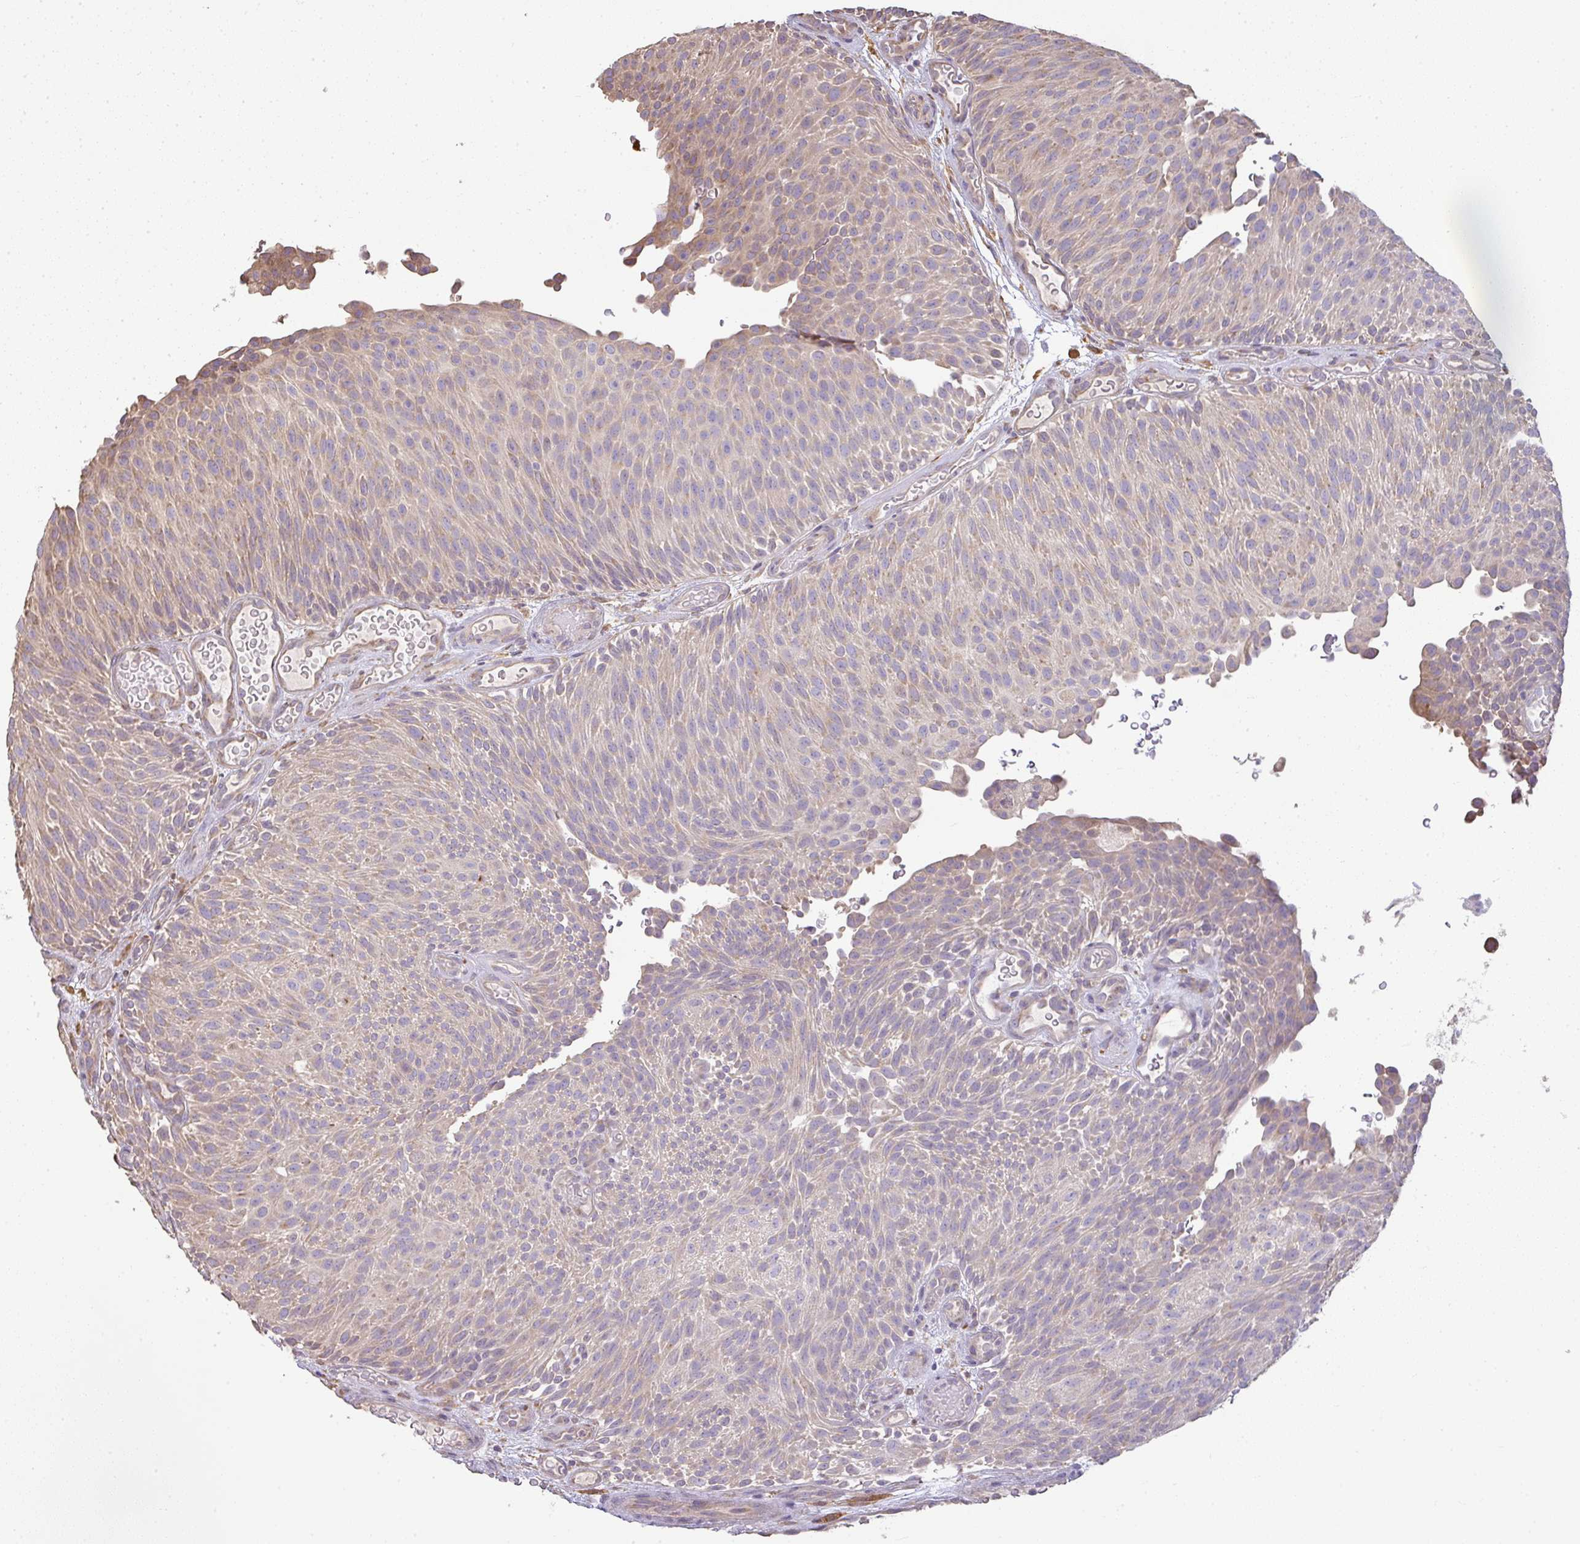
{"staining": {"intensity": "weak", "quantity": ">75%", "location": "cytoplasmic/membranous"}, "tissue": "urothelial cancer", "cell_type": "Tumor cells", "image_type": "cancer", "snomed": [{"axis": "morphology", "description": "Urothelial carcinoma, Low grade"}, {"axis": "topography", "description": "Urinary bladder"}], "caption": "Protein staining of urothelial cancer tissue exhibits weak cytoplasmic/membranous positivity in approximately >75% of tumor cells.", "gene": "BRINP3", "patient": {"sex": "male", "age": 78}}